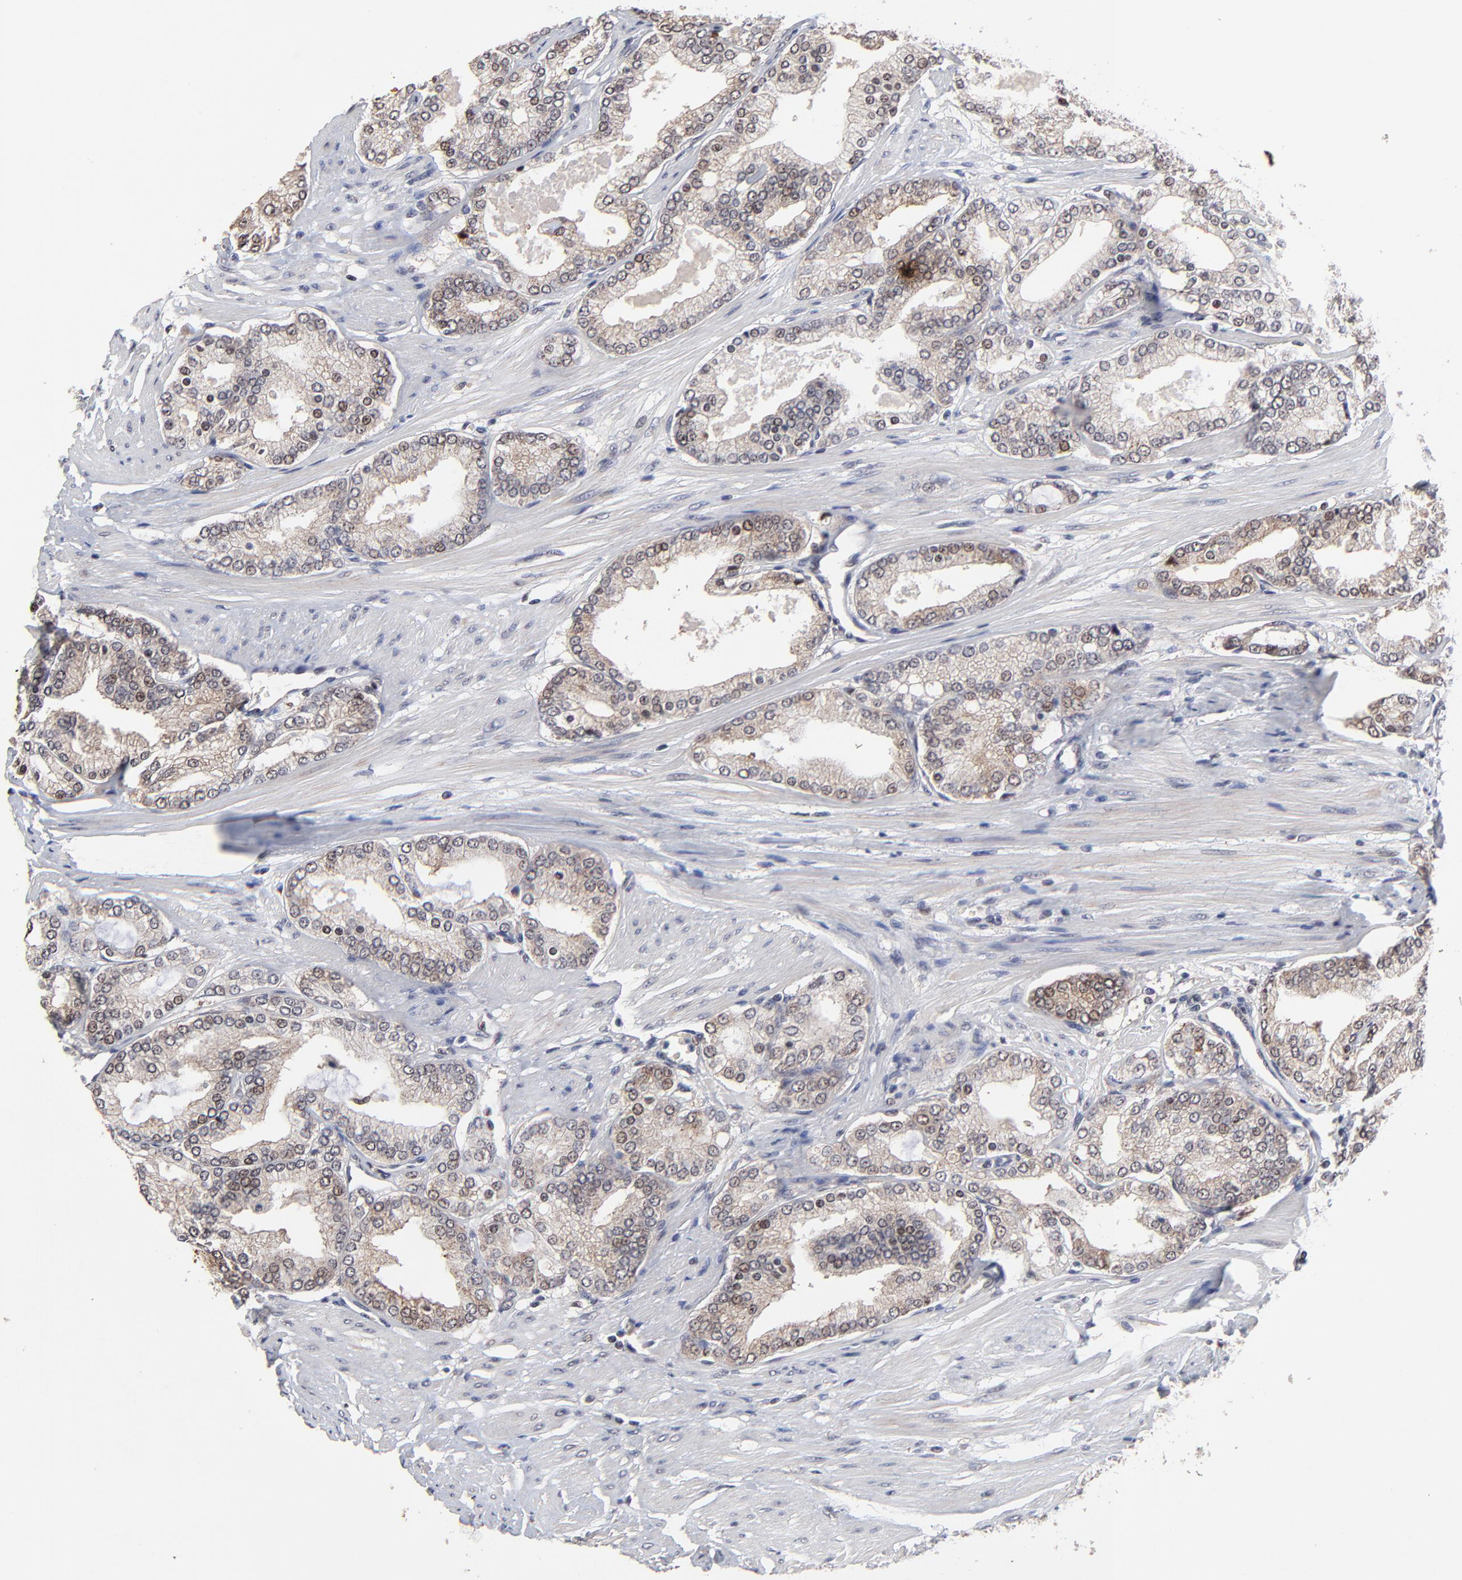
{"staining": {"intensity": "weak", "quantity": ">75%", "location": "cytoplasmic/membranous"}, "tissue": "prostate cancer", "cell_type": "Tumor cells", "image_type": "cancer", "snomed": [{"axis": "morphology", "description": "Adenocarcinoma, High grade"}, {"axis": "topography", "description": "Prostate"}], "caption": "A brown stain labels weak cytoplasmic/membranous expression of a protein in prostate adenocarcinoma (high-grade) tumor cells. (Stains: DAB in brown, nuclei in blue, Microscopy: brightfield microscopy at high magnification).", "gene": "FRMD8", "patient": {"sex": "male", "age": 61}}